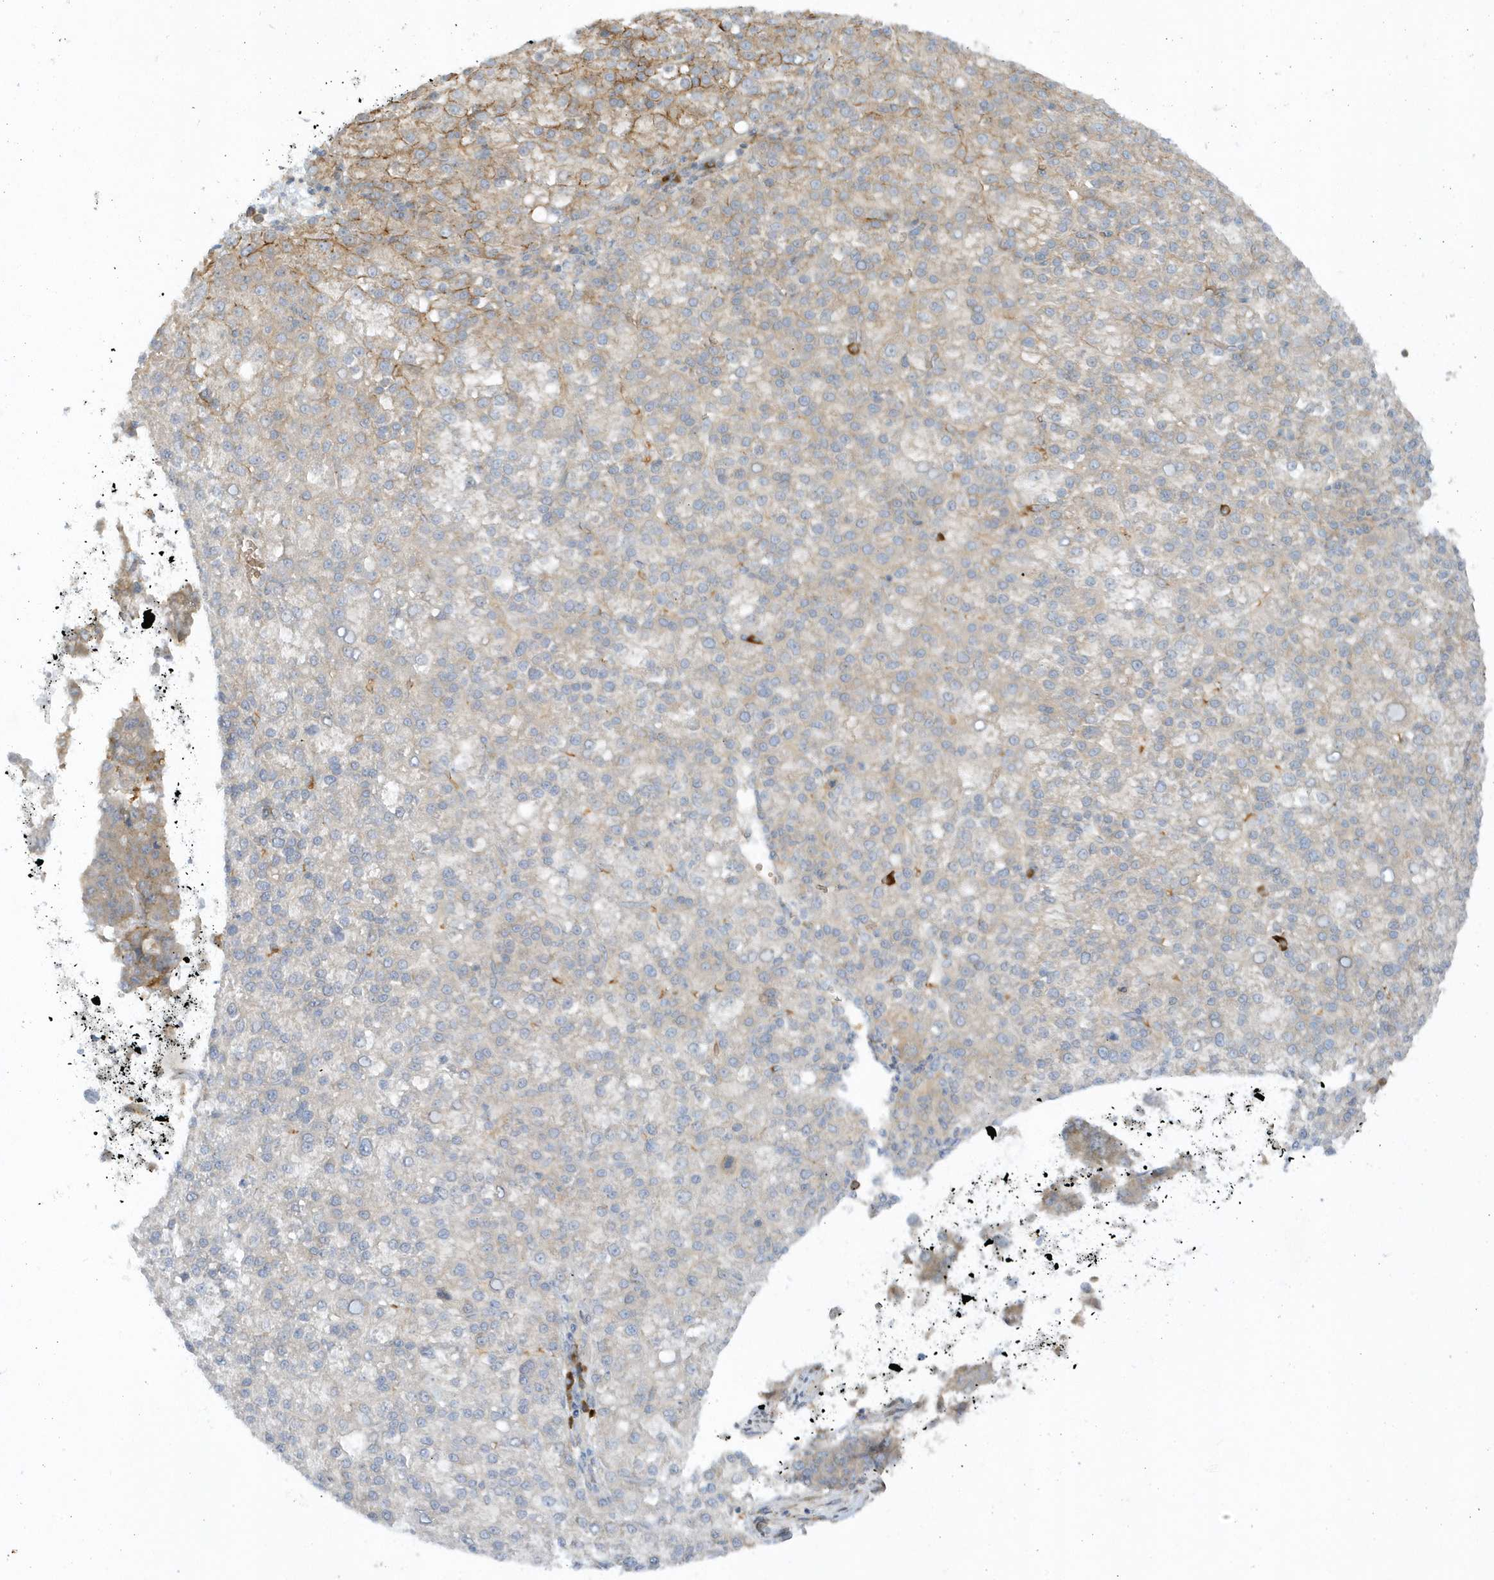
{"staining": {"intensity": "moderate", "quantity": "<25%", "location": "cytoplasmic/membranous"}, "tissue": "liver cancer", "cell_type": "Tumor cells", "image_type": "cancer", "snomed": [{"axis": "morphology", "description": "Carcinoma, Hepatocellular, NOS"}, {"axis": "topography", "description": "Liver"}], "caption": "The immunohistochemical stain shows moderate cytoplasmic/membranous expression in tumor cells of liver cancer tissue. (Brightfield microscopy of DAB IHC at high magnification).", "gene": "RPP40", "patient": {"sex": "female", "age": 58}}